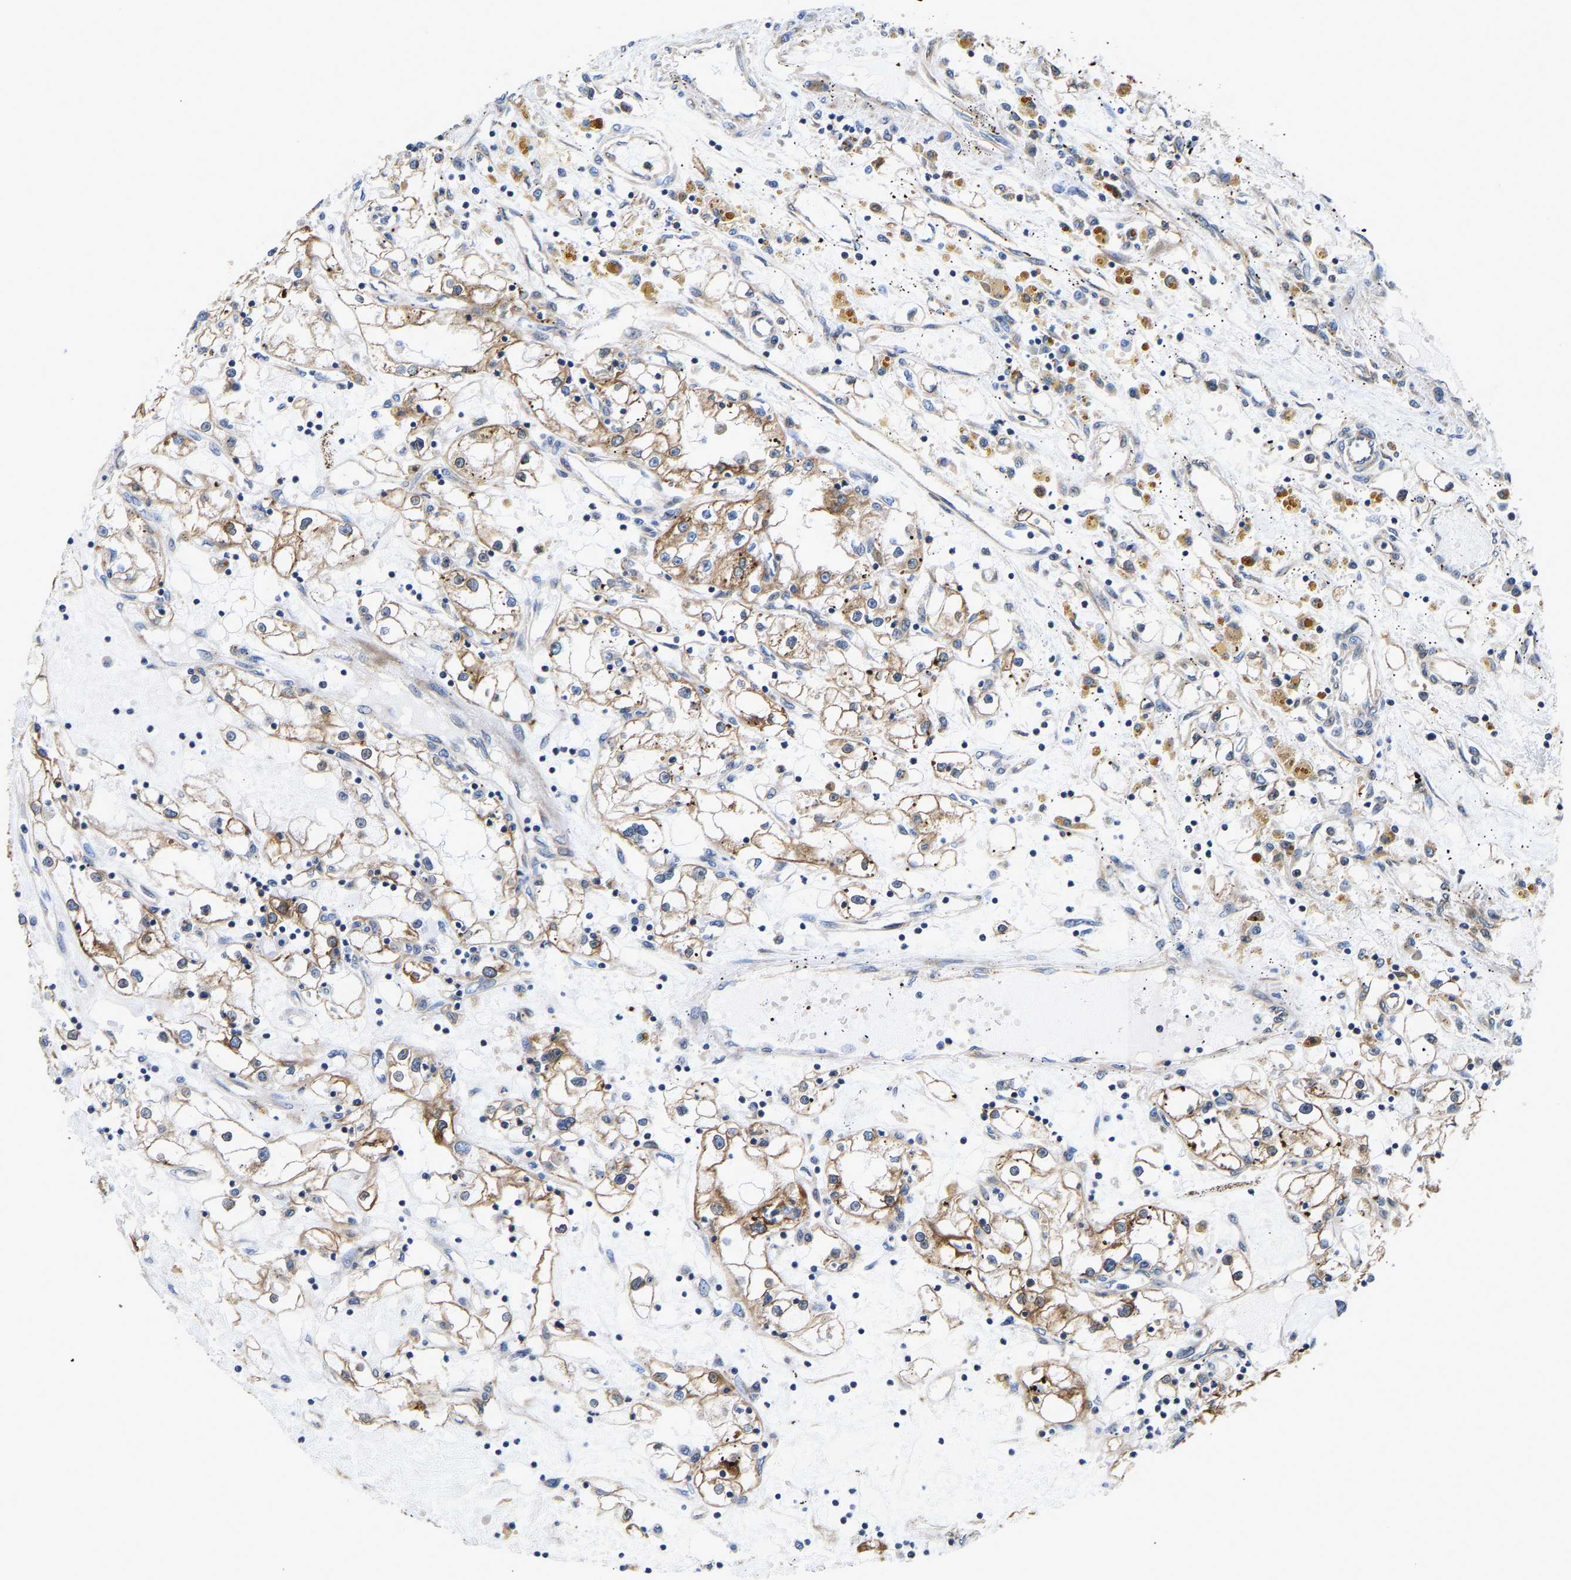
{"staining": {"intensity": "moderate", "quantity": "25%-75%", "location": "cytoplasmic/membranous"}, "tissue": "renal cancer", "cell_type": "Tumor cells", "image_type": "cancer", "snomed": [{"axis": "morphology", "description": "Adenocarcinoma, NOS"}, {"axis": "topography", "description": "Kidney"}], "caption": "IHC histopathology image of neoplastic tissue: renal cancer stained using immunohistochemistry demonstrates medium levels of moderate protein expression localized specifically in the cytoplasmic/membranous of tumor cells, appearing as a cytoplasmic/membranous brown color.", "gene": "ARL6IP5", "patient": {"sex": "male", "age": 56}}